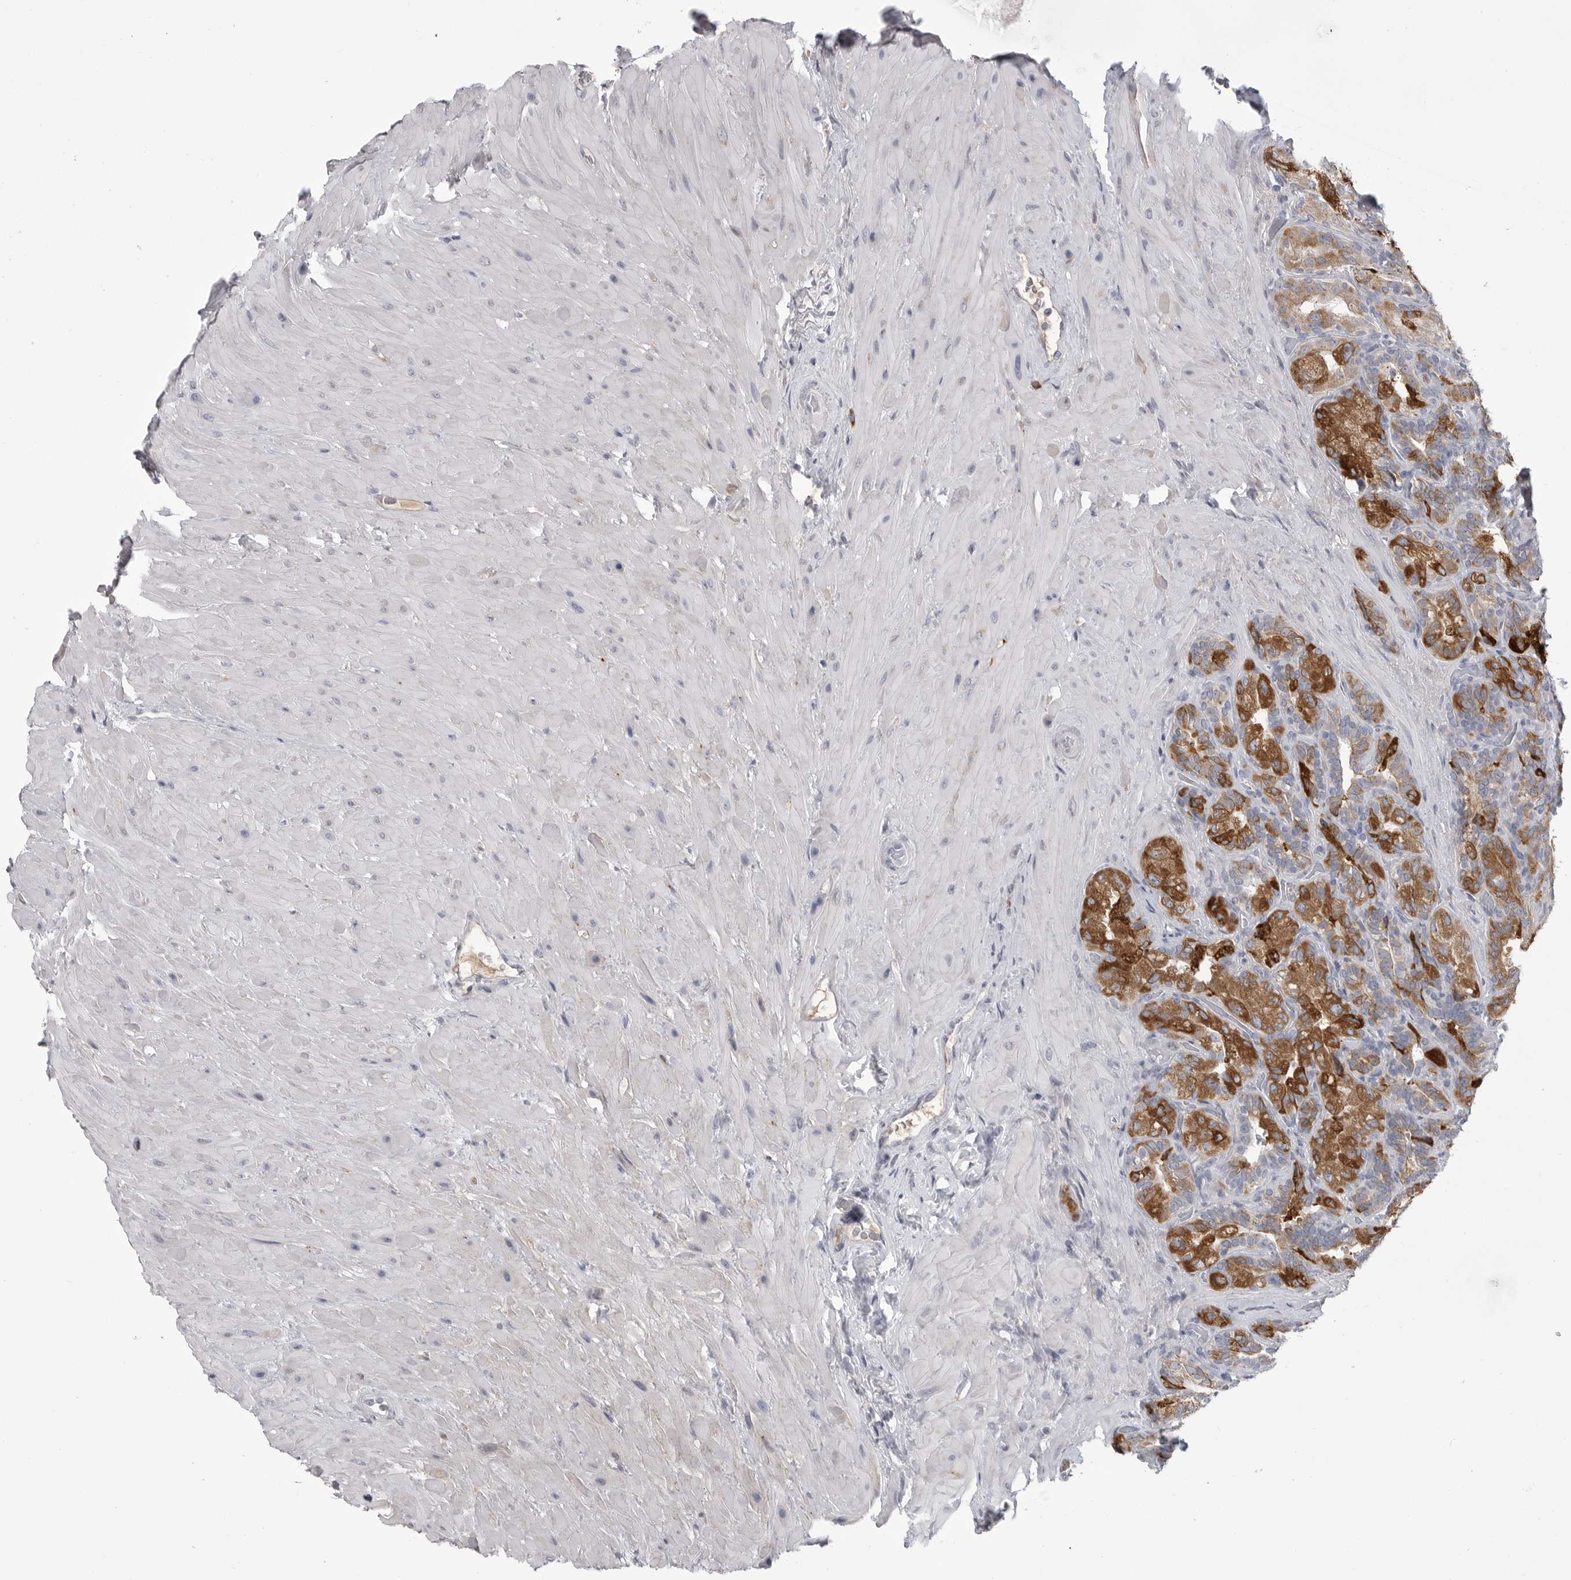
{"staining": {"intensity": "strong", "quantity": ">75%", "location": "cytoplasmic/membranous"}, "tissue": "seminal vesicle", "cell_type": "Glandular cells", "image_type": "normal", "snomed": [{"axis": "morphology", "description": "Normal tissue, NOS"}, {"axis": "topography", "description": "Prostate"}, {"axis": "topography", "description": "Seminal veicle"}], "caption": "IHC of benign seminal vesicle demonstrates high levels of strong cytoplasmic/membranous positivity in approximately >75% of glandular cells.", "gene": "FKBP2", "patient": {"sex": "male", "age": 67}}